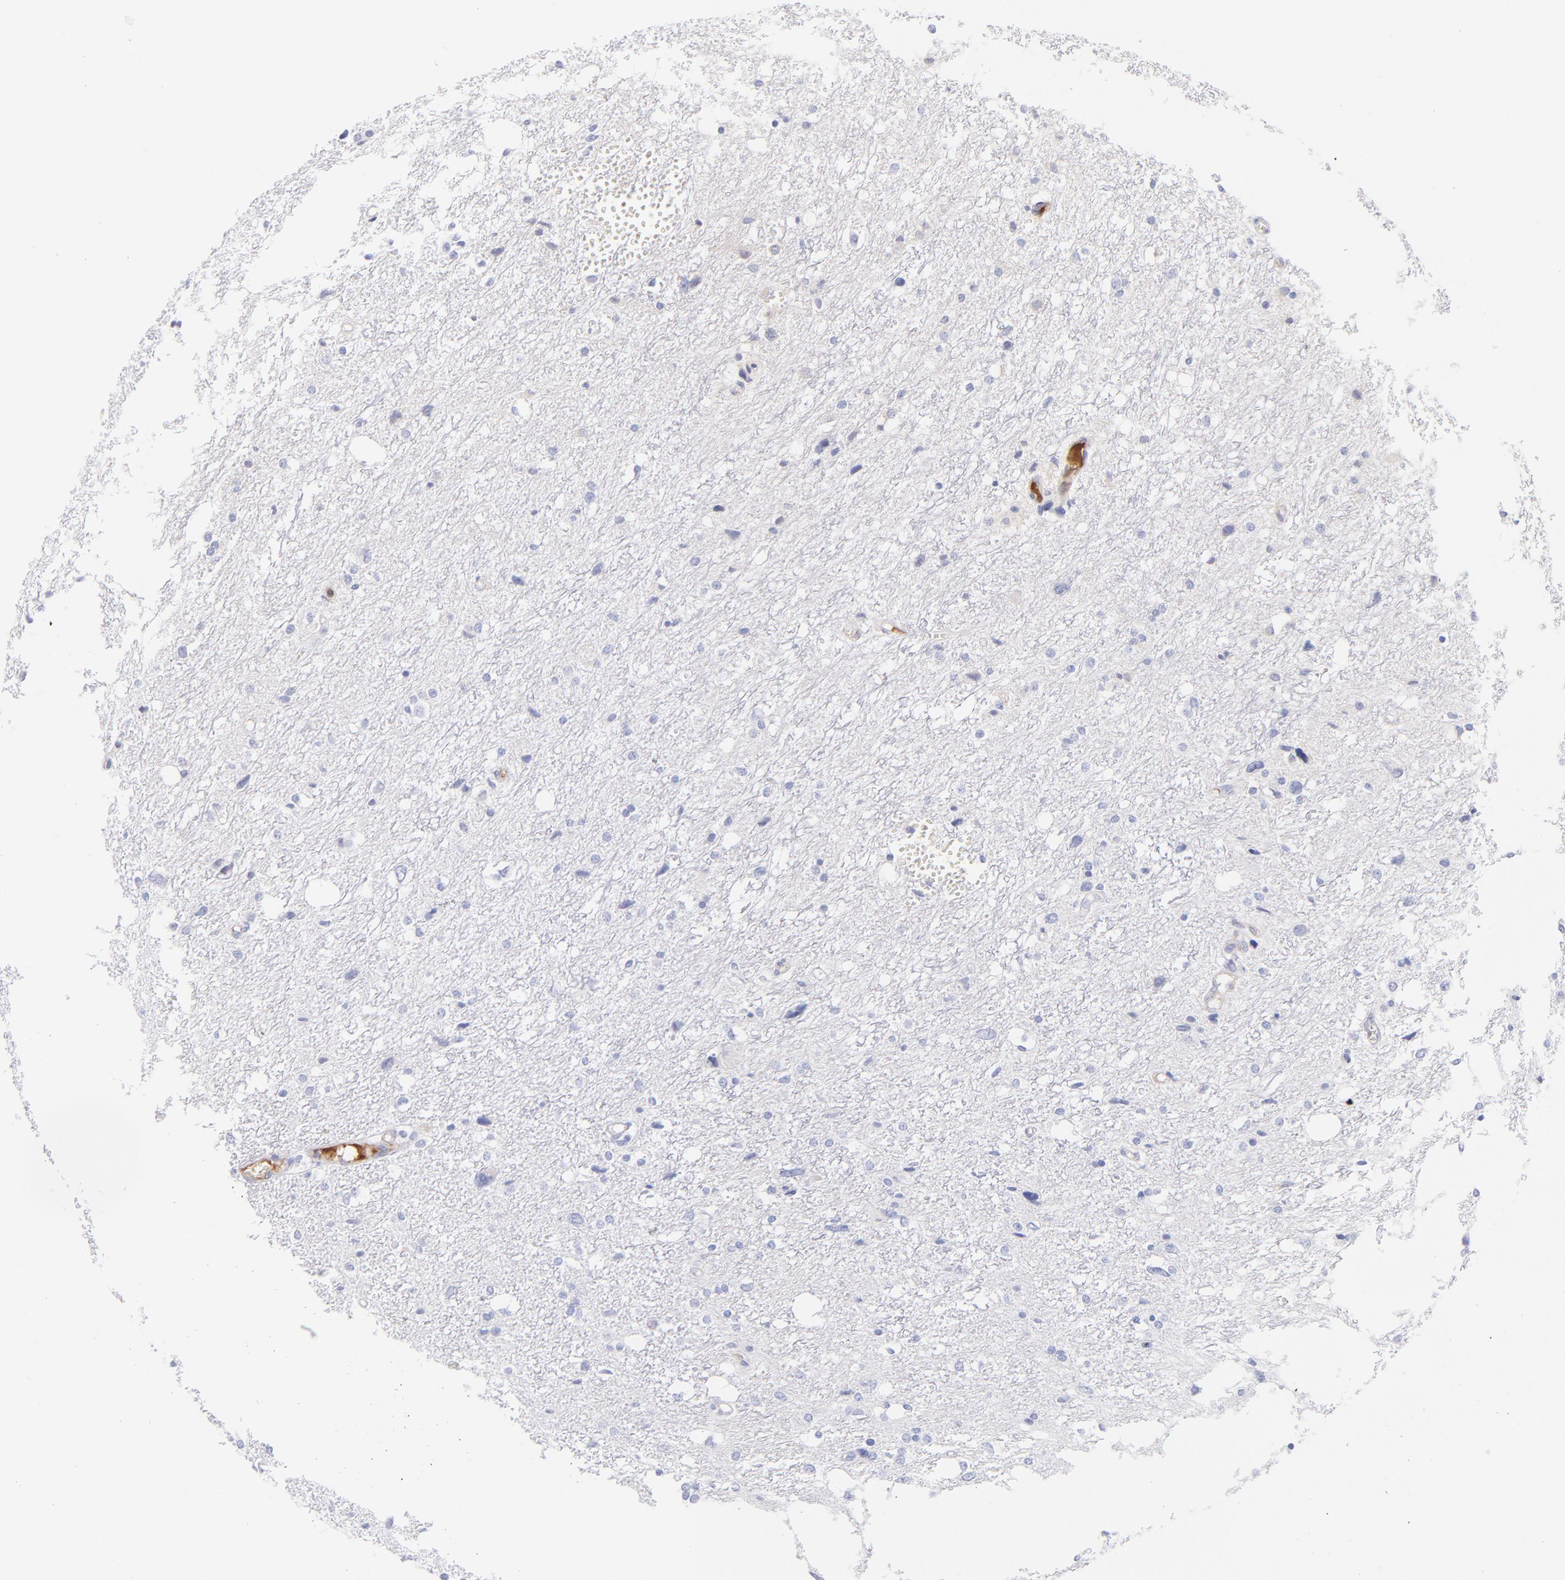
{"staining": {"intensity": "negative", "quantity": "none", "location": "none"}, "tissue": "glioma", "cell_type": "Tumor cells", "image_type": "cancer", "snomed": [{"axis": "morphology", "description": "Glioma, malignant, High grade"}, {"axis": "topography", "description": "Brain"}], "caption": "This is an immunohistochemistry photomicrograph of glioma. There is no positivity in tumor cells.", "gene": "HP", "patient": {"sex": "female", "age": 59}}